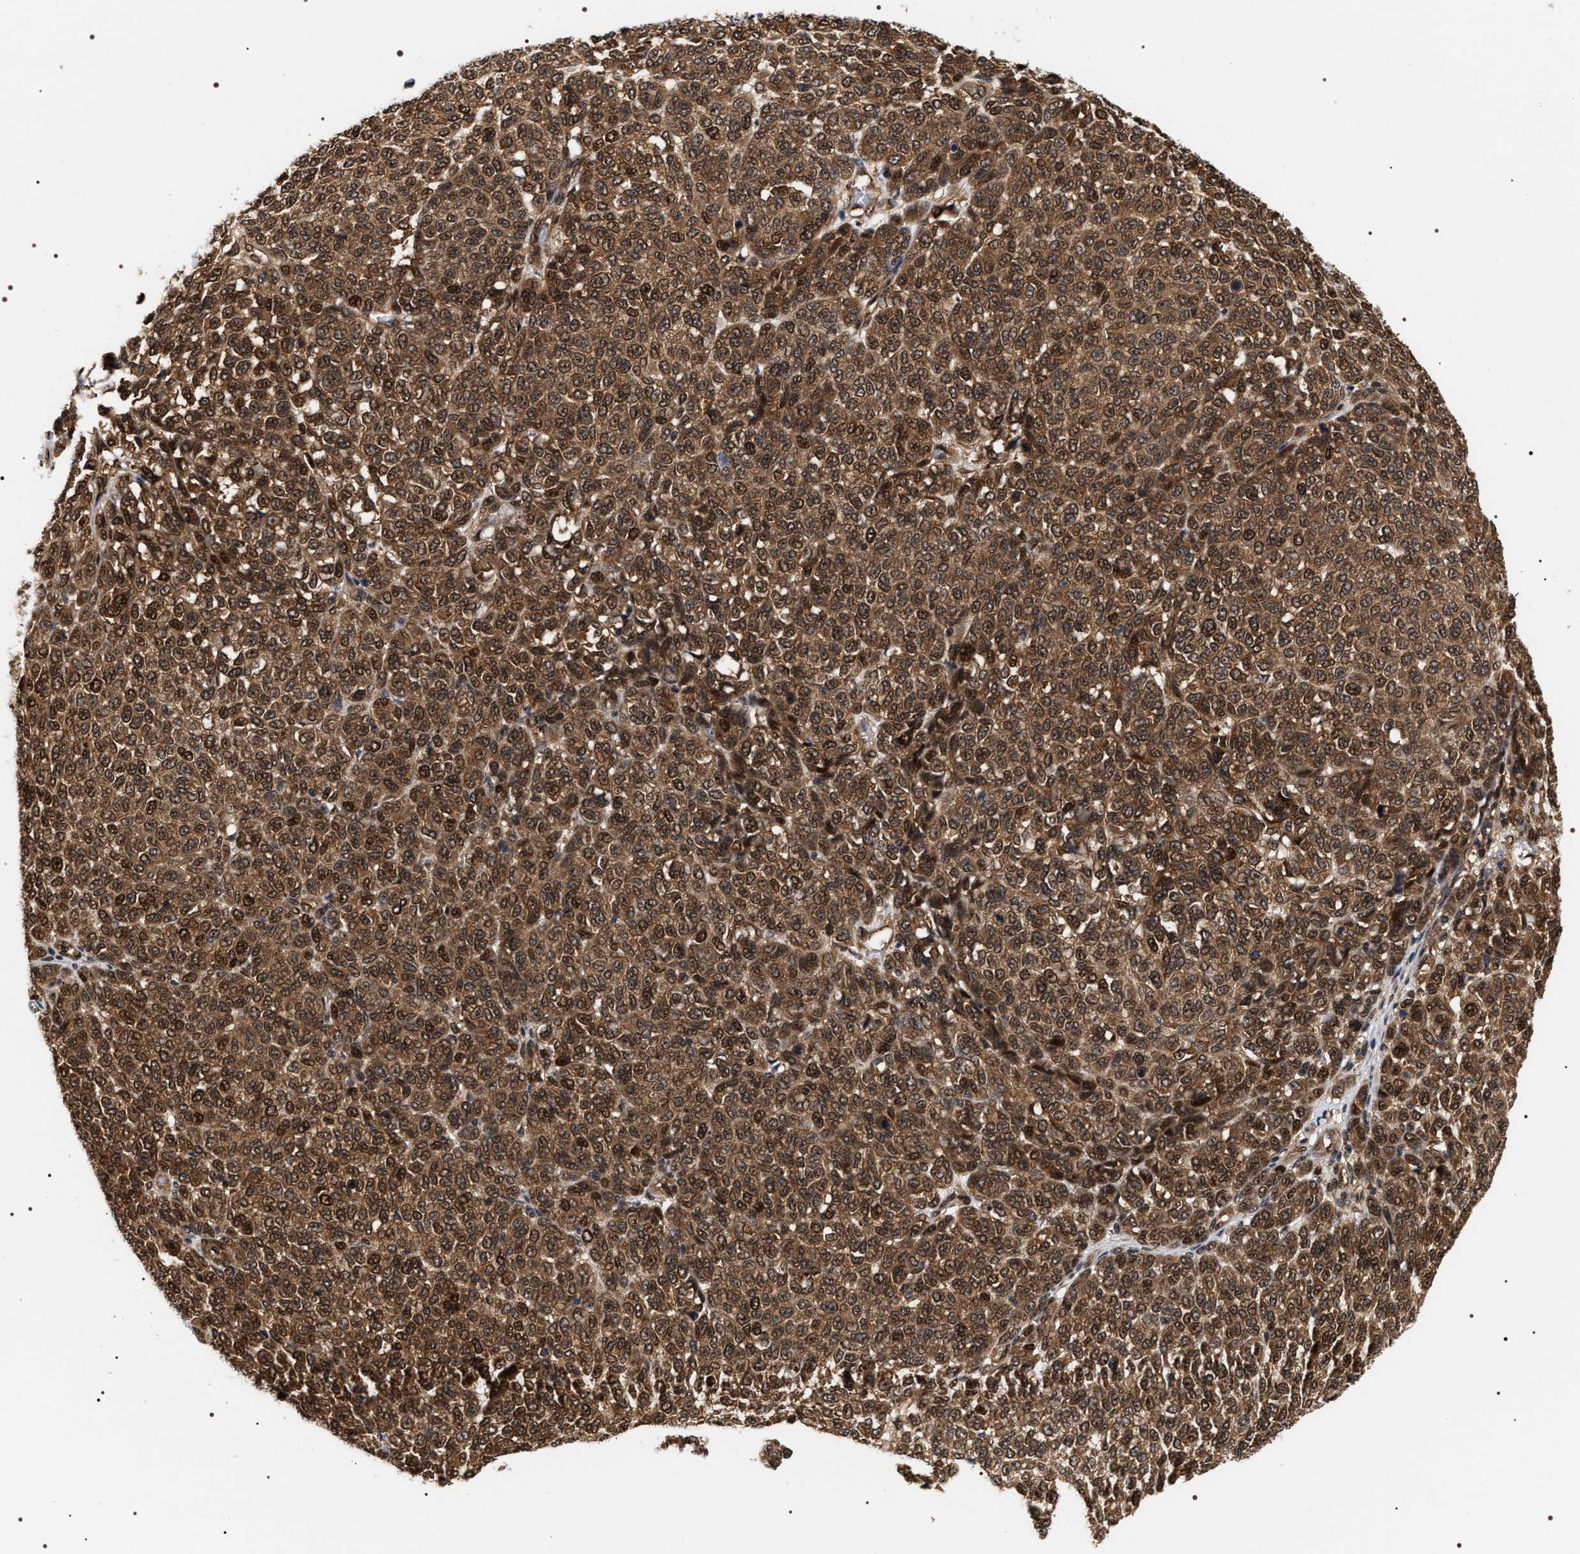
{"staining": {"intensity": "moderate", "quantity": ">75%", "location": "cytoplasmic/membranous,nuclear"}, "tissue": "melanoma", "cell_type": "Tumor cells", "image_type": "cancer", "snomed": [{"axis": "morphology", "description": "Malignant melanoma, NOS"}, {"axis": "topography", "description": "Skin"}], "caption": "Human melanoma stained with a brown dye displays moderate cytoplasmic/membranous and nuclear positive expression in about >75% of tumor cells.", "gene": "BAG6", "patient": {"sex": "male", "age": 59}}